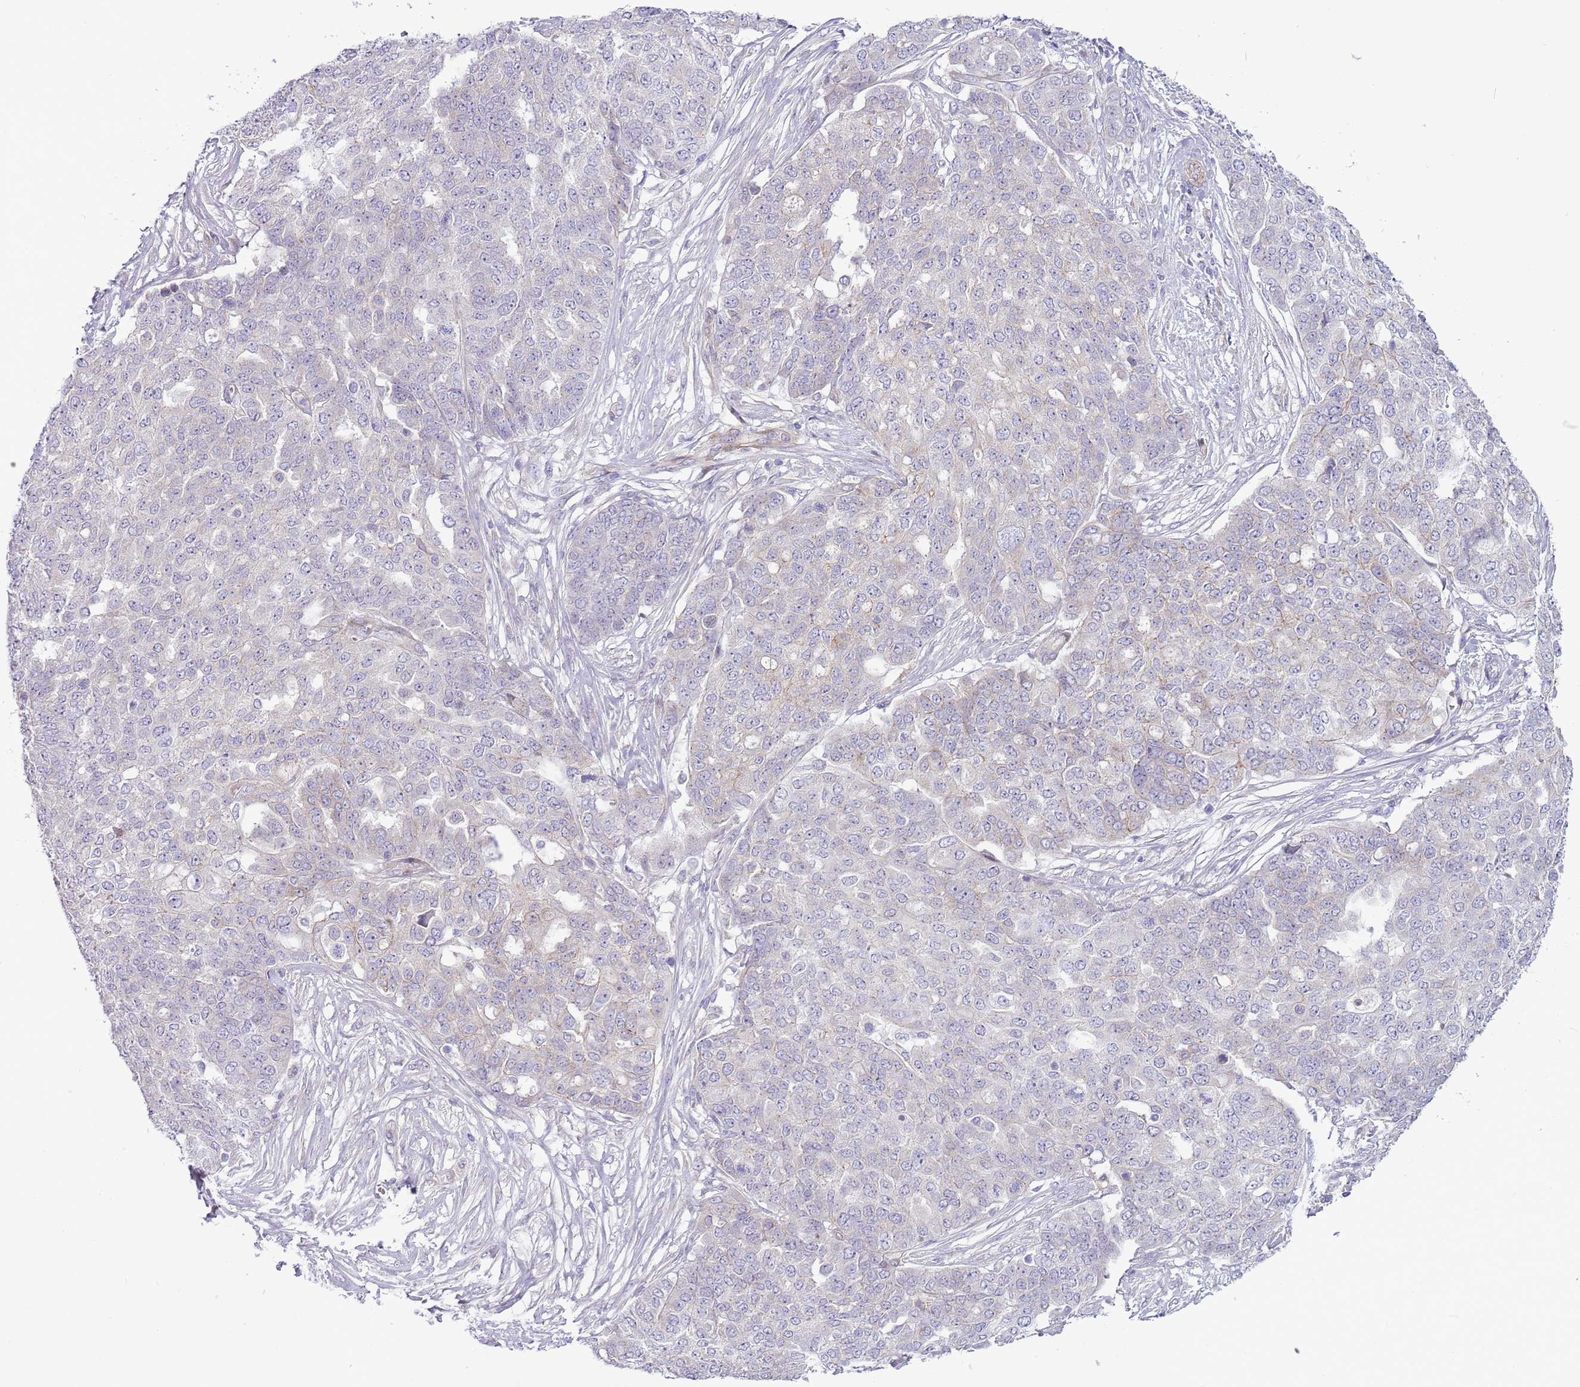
{"staining": {"intensity": "negative", "quantity": "none", "location": "none"}, "tissue": "ovarian cancer", "cell_type": "Tumor cells", "image_type": "cancer", "snomed": [{"axis": "morphology", "description": "Cystadenocarcinoma, serous, NOS"}, {"axis": "topography", "description": "Soft tissue"}, {"axis": "topography", "description": "Ovary"}], "caption": "IHC of human ovarian cancer (serous cystadenocarcinoma) displays no expression in tumor cells.", "gene": "MRO", "patient": {"sex": "female", "age": 57}}